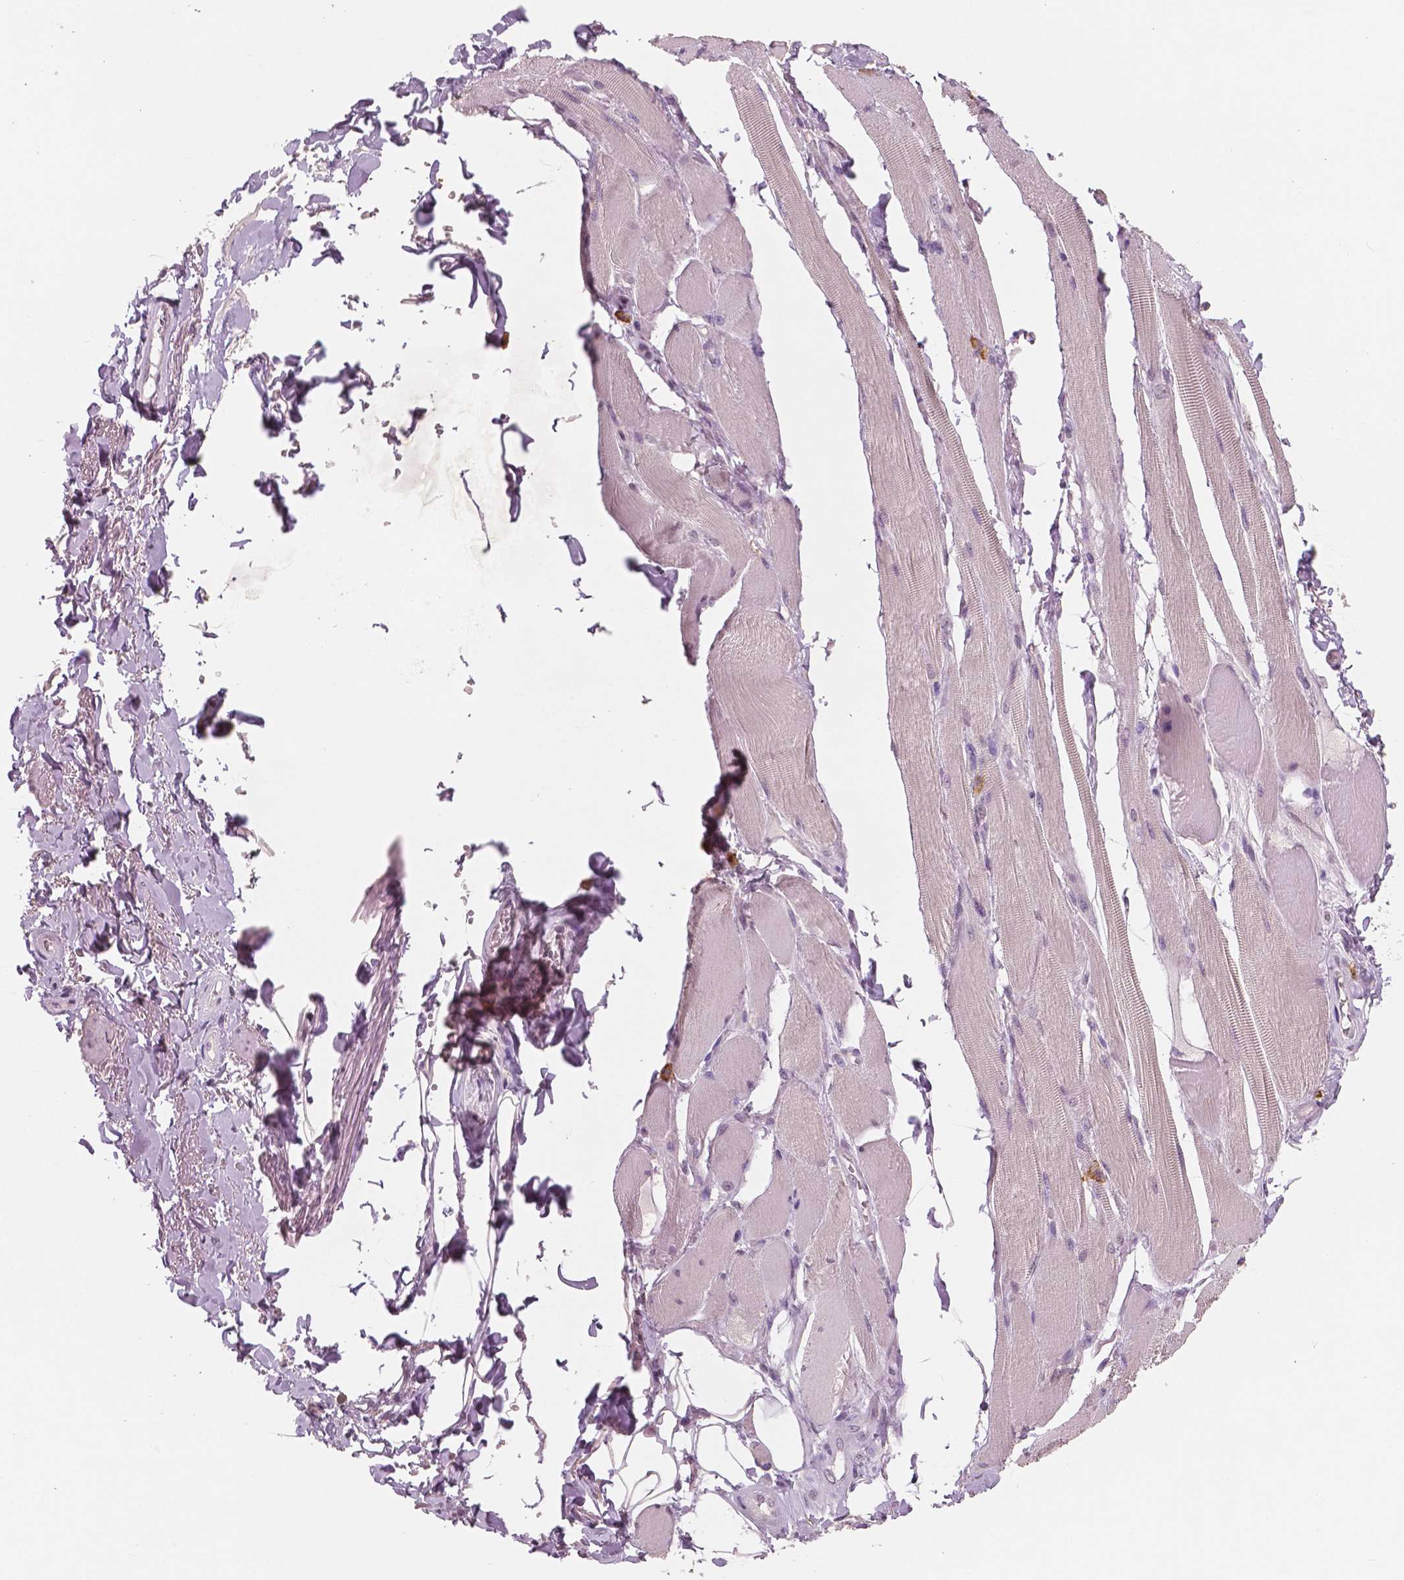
{"staining": {"intensity": "negative", "quantity": "none", "location": "none"}, "tissue": "skeletal muscle", "cell_type": "Myocytes", "image_type": "normal", "snomed": [{"axis": "morphology", "description": "Normal tissue, NOS"}, {"axis": "topography", "description": "Skeletal muscle"}, {"axis": "topography", "description": "Anal"}, {"axis": "topography", "description": "Peripheral nerve tissue"}], "caption": "Myocytes show no significant positivity in unremarkable skeletal muscle.", "gene": "KIT", "patient": {"sex": "male", "age": 53}}